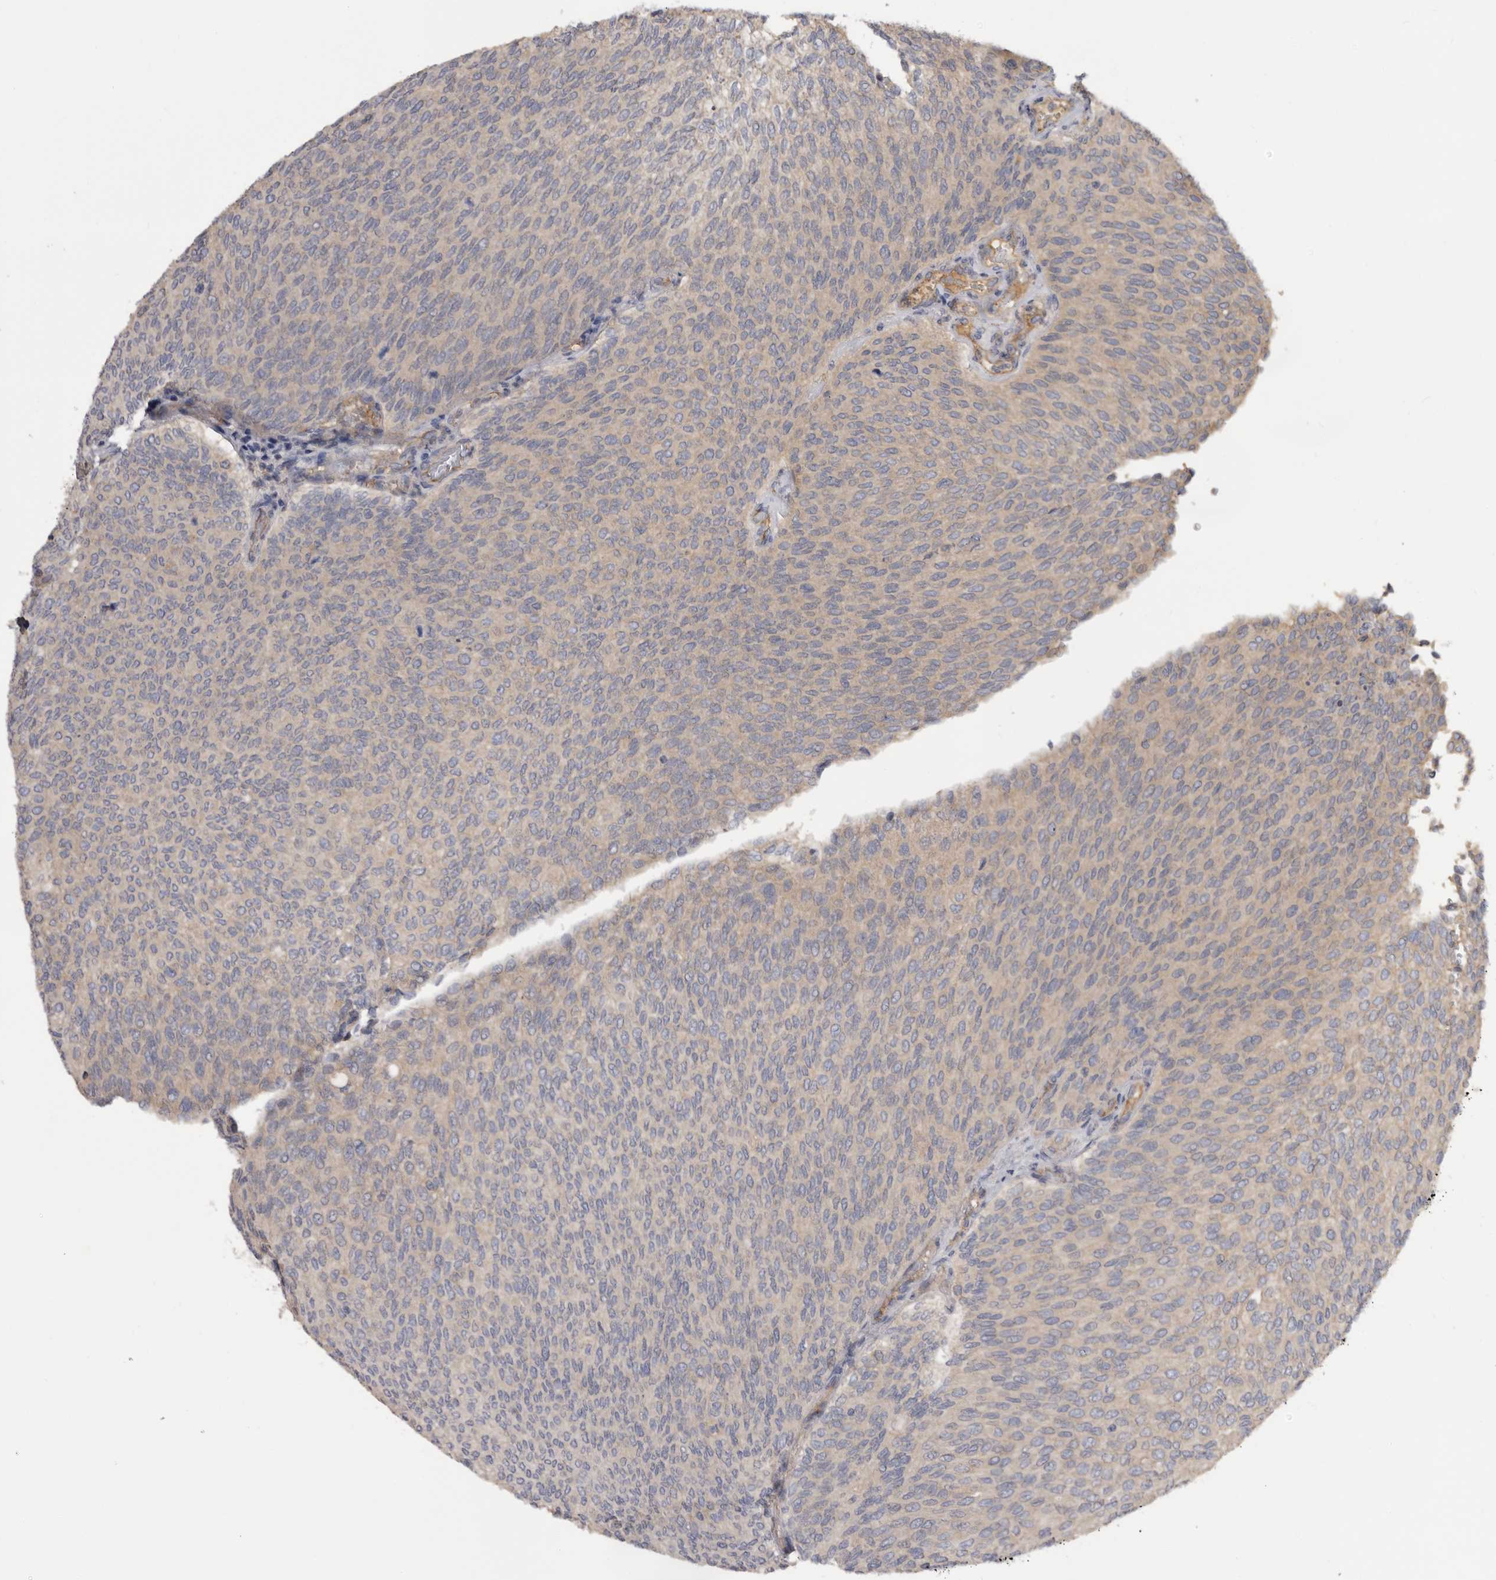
{"staining": {"intensity": "negative", "quantity": "none", "location": "none"}, "tissue": "urothelial cancer", "cell_type": "Tumor cells", "image_type": "cancer", "snomed": [{"axis": "morphology", "description": "Urothelial carcinoma, Low grade"}, {"axis": "topography", "description": "Urinary bladder"}], "caption": "IHC image of neoplastic tissue: low-grade urothelial carcinoma stained with DAB exhibits no significant protein staining in tumor cells.", "gene": "INKA2", "patient": {"sex": "female", "age": 79}}